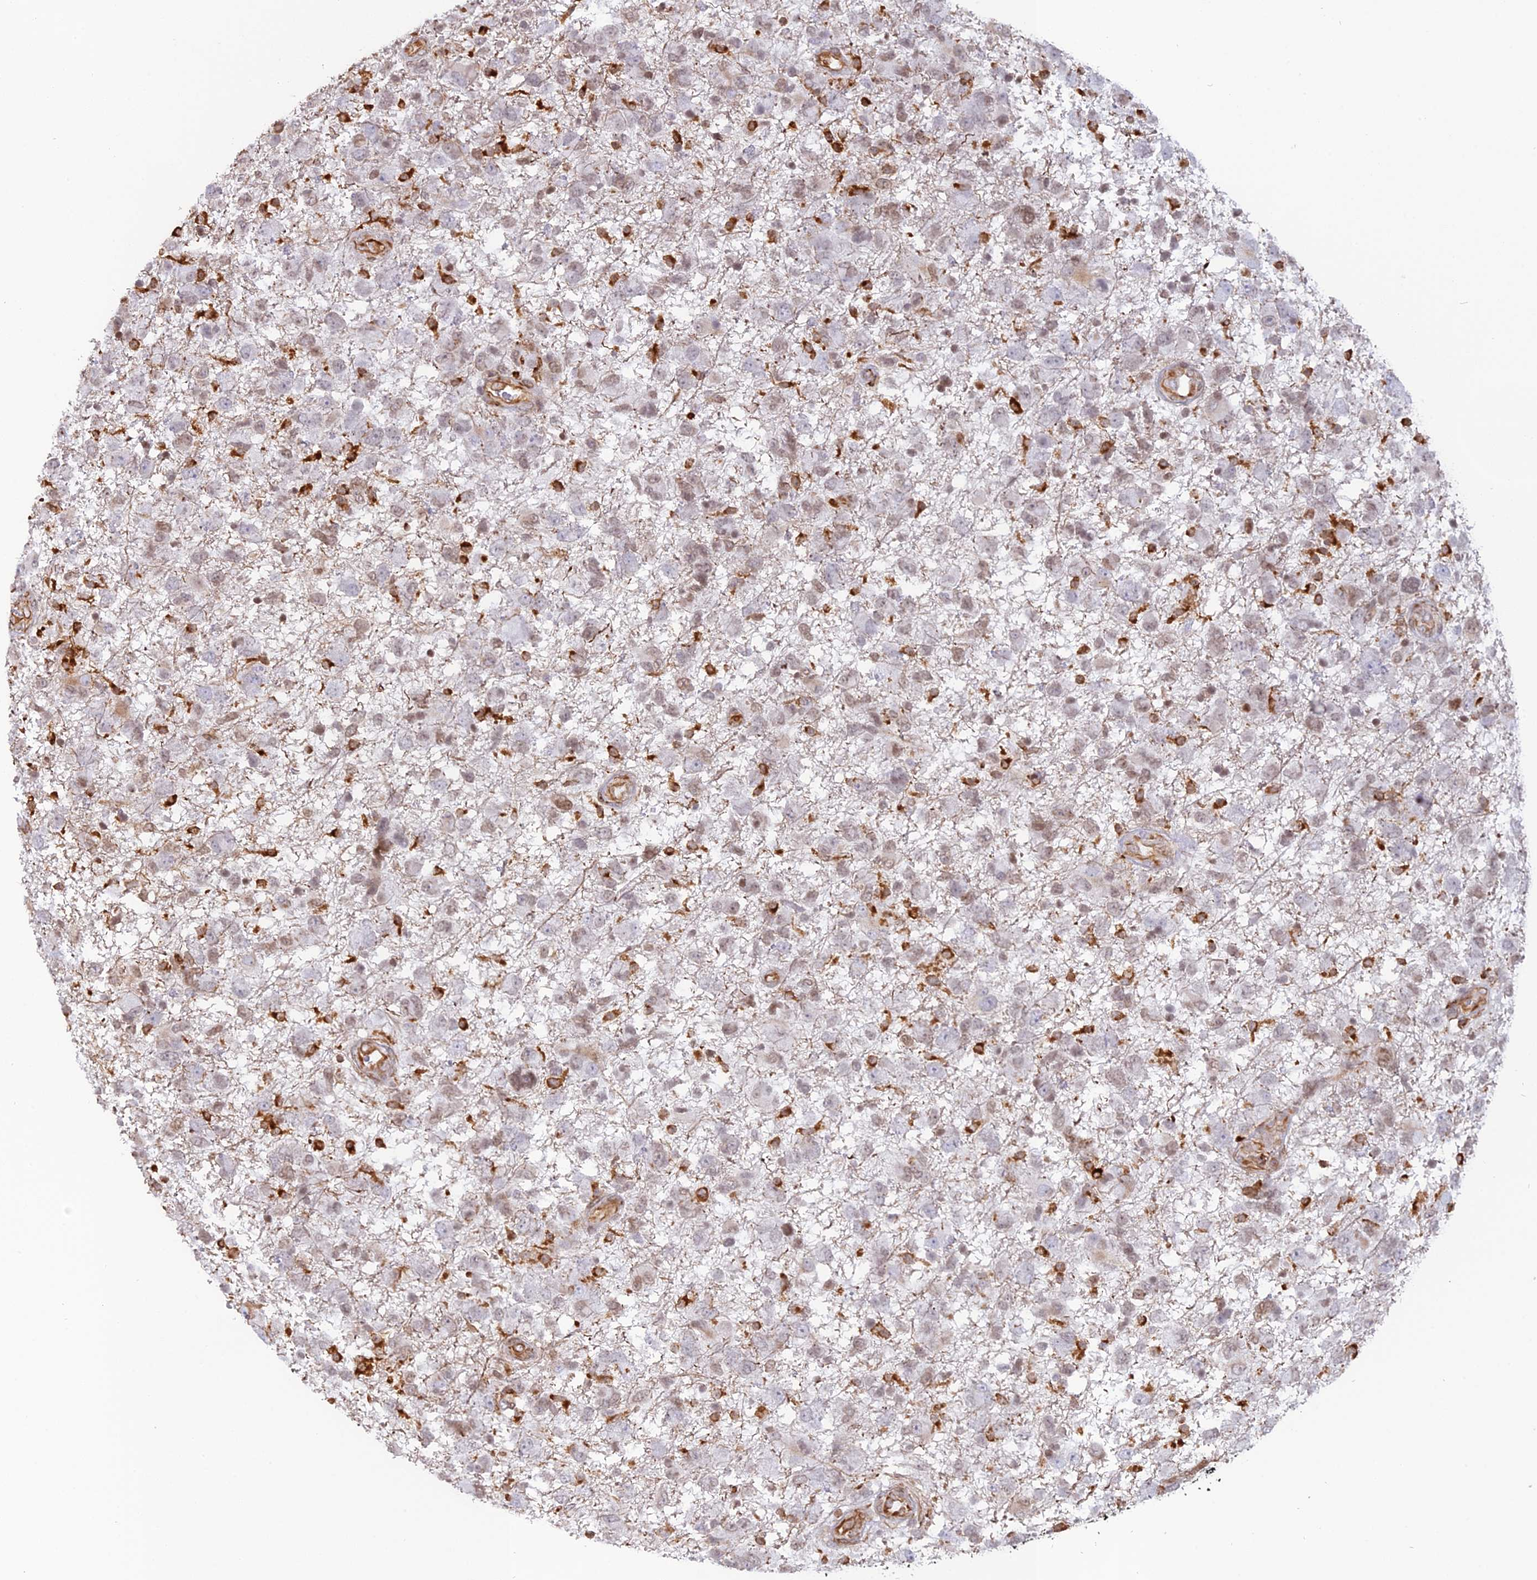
{"staining": {"intensity": "negative", "quantity": "none", "location": "none"}, "tissue": "glioma", "cell_type": "Tumor cells", "image_type": "cancer", "snomed": [{"axis": "morphology", "description": "Glioma, malignant, High grade"}, {"axis": "topography", "description": "Brain"}], "caption": "This is an immunohistochemistry (IHC) histopathology image of human glioma. There is no expression in tumor cells.", "gene": "APOBR", "patient": {"sex": "male", "age": 61}}